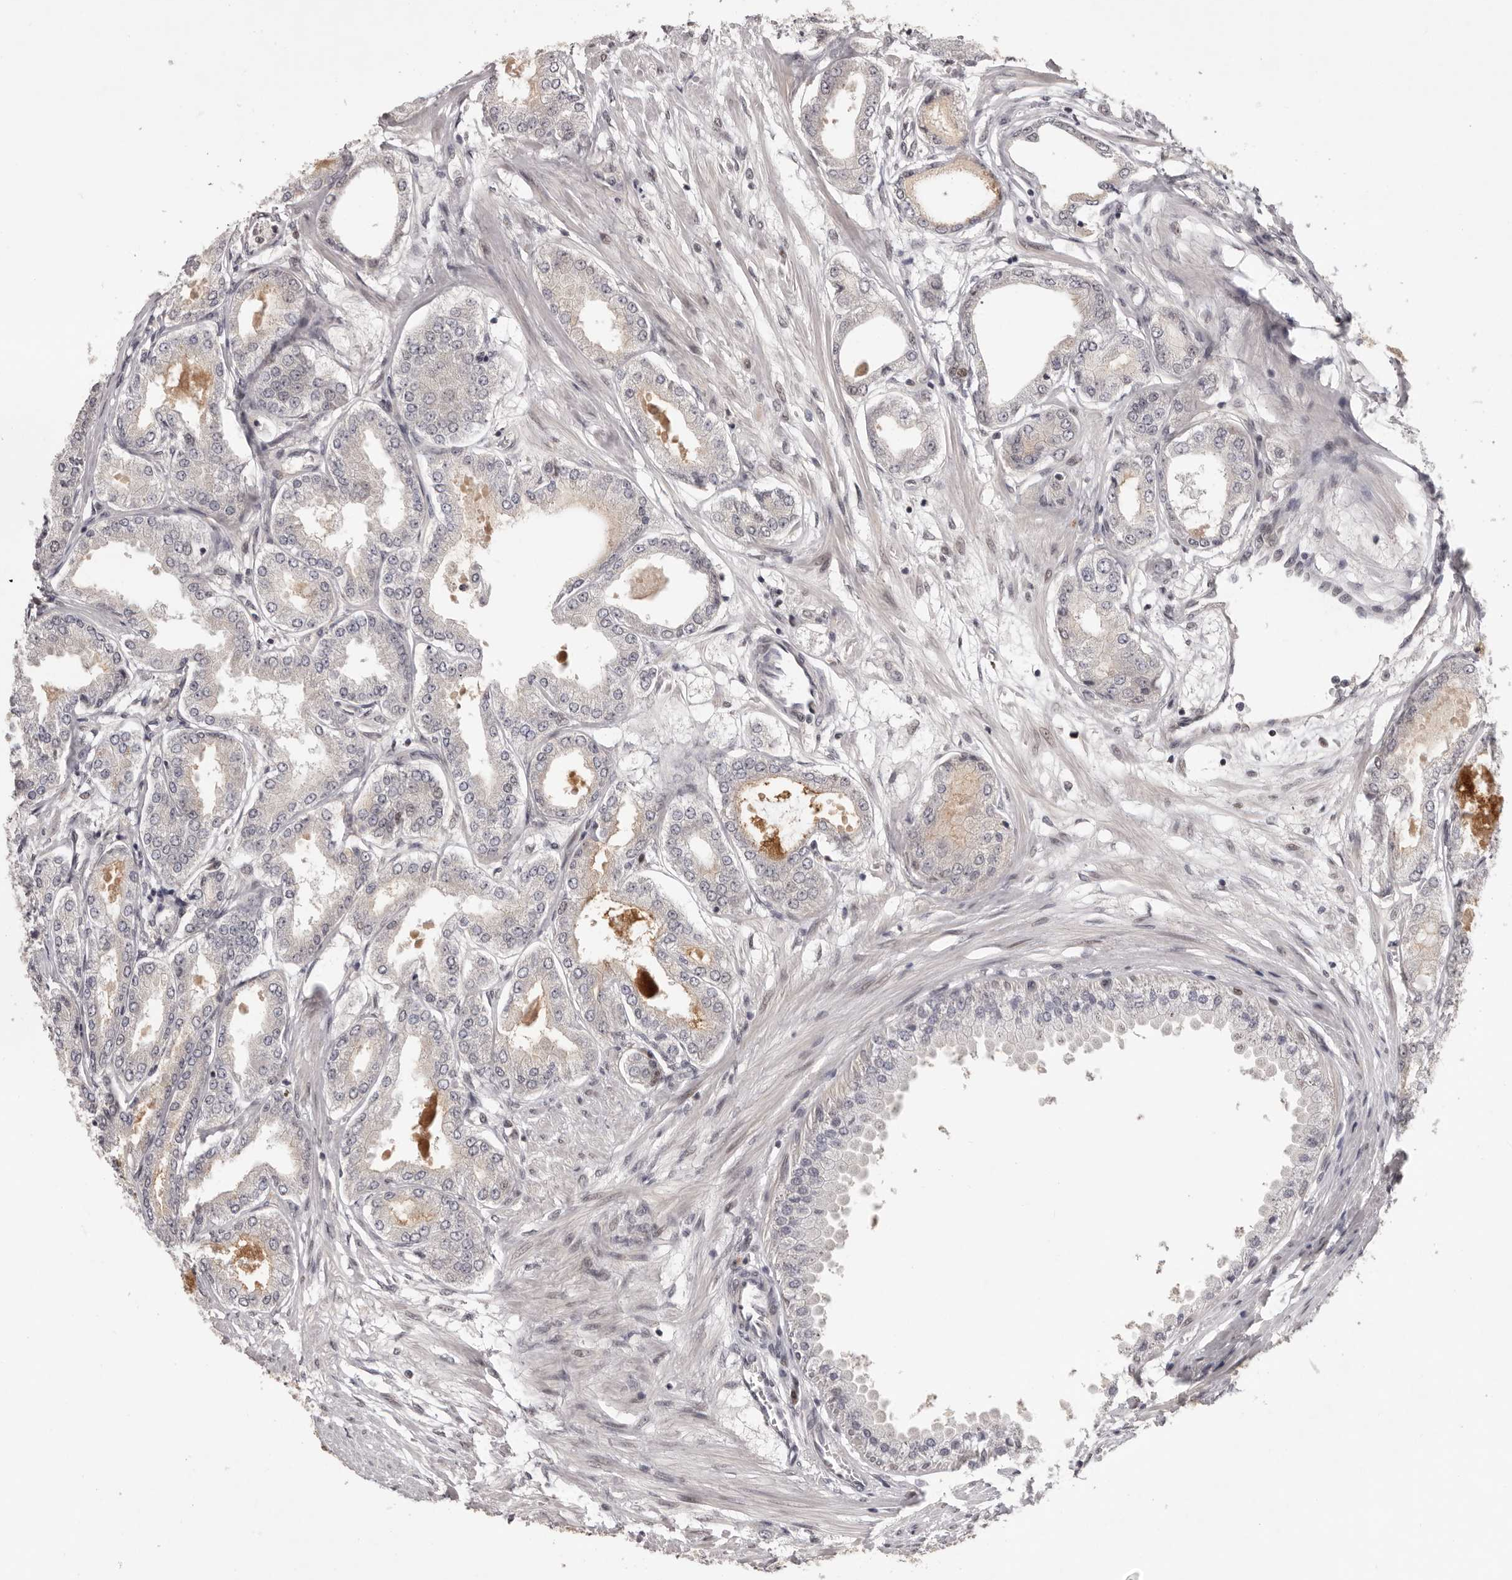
{"staining": {"intensity": "negative", "quantity": "none", "location": "none"}, "tissue": "prostate cancer", "cell_type": "Tumor cells", "image_type": "cancer", "snomed": [{"axis": "morphology", "description": "Adenocarcinoma, Low grade"}, {"axis": "topography", "description": "Prostate"}], "caption": "Adenocarcinoma (low-grade) (prostate) stained for a protein using immunohistochemistry (IHC) shows no positivity tumor cells.", "gene": "TBX5", "patient": {"sex": "male", "age": 63}}